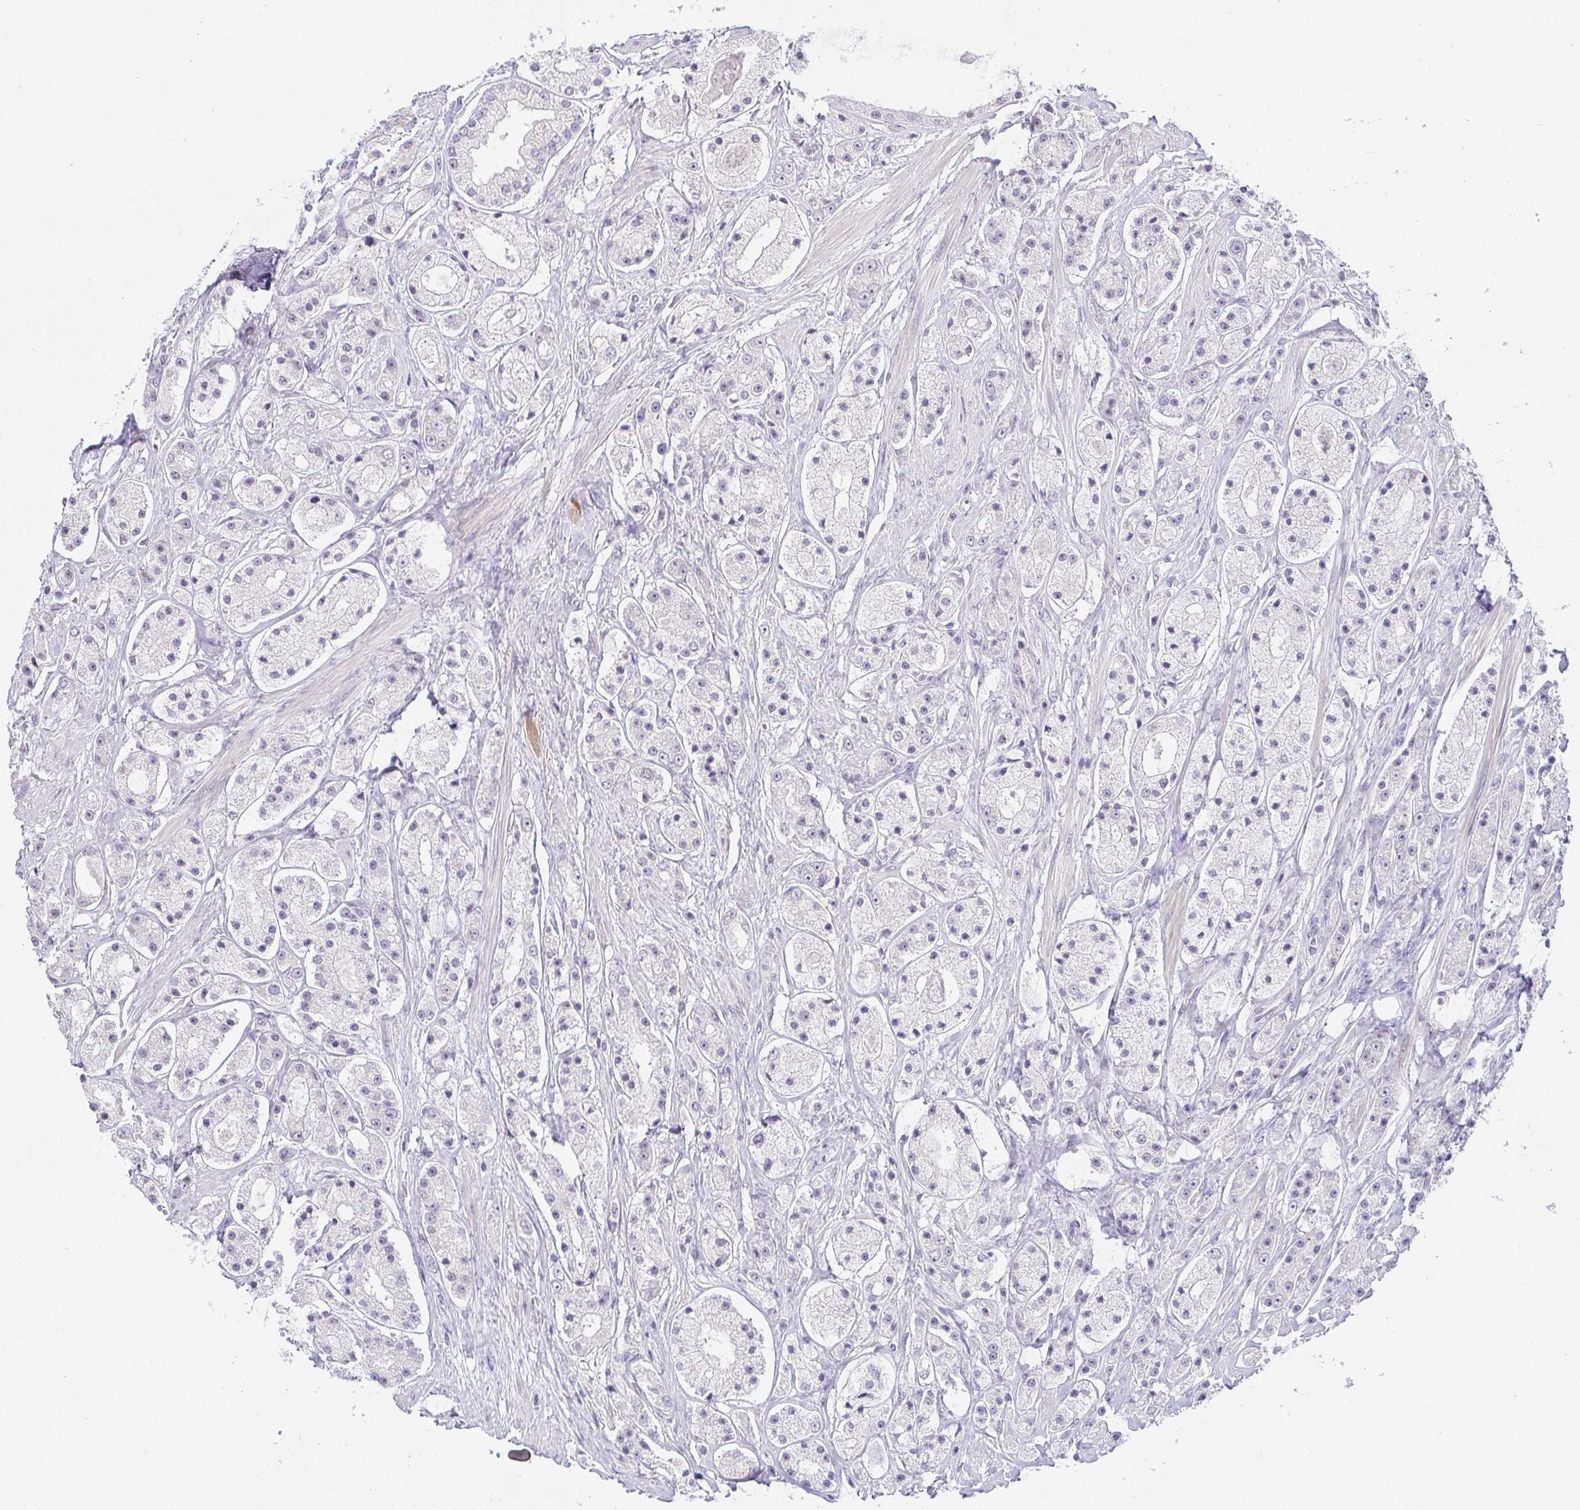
{"staining": {"intensity": "negative", "quantity": "none", "location": "none"}, "tissue": "prostate cancer", "cell_type": "Tumor cells", "image_type": "cancer", "snomed": [{"axis": "morphology", "description": "Adenocarcinoma, High grade"}, {"axis": "topography", "description": "Prostate"}], "caption": "A photomicrograph of human prostate cancer (high-grade adenocarcinoma) is negative for staining in tumor cells.", "gene": "CACNA1S", "patient": {"sex": "male", "age": 67}}